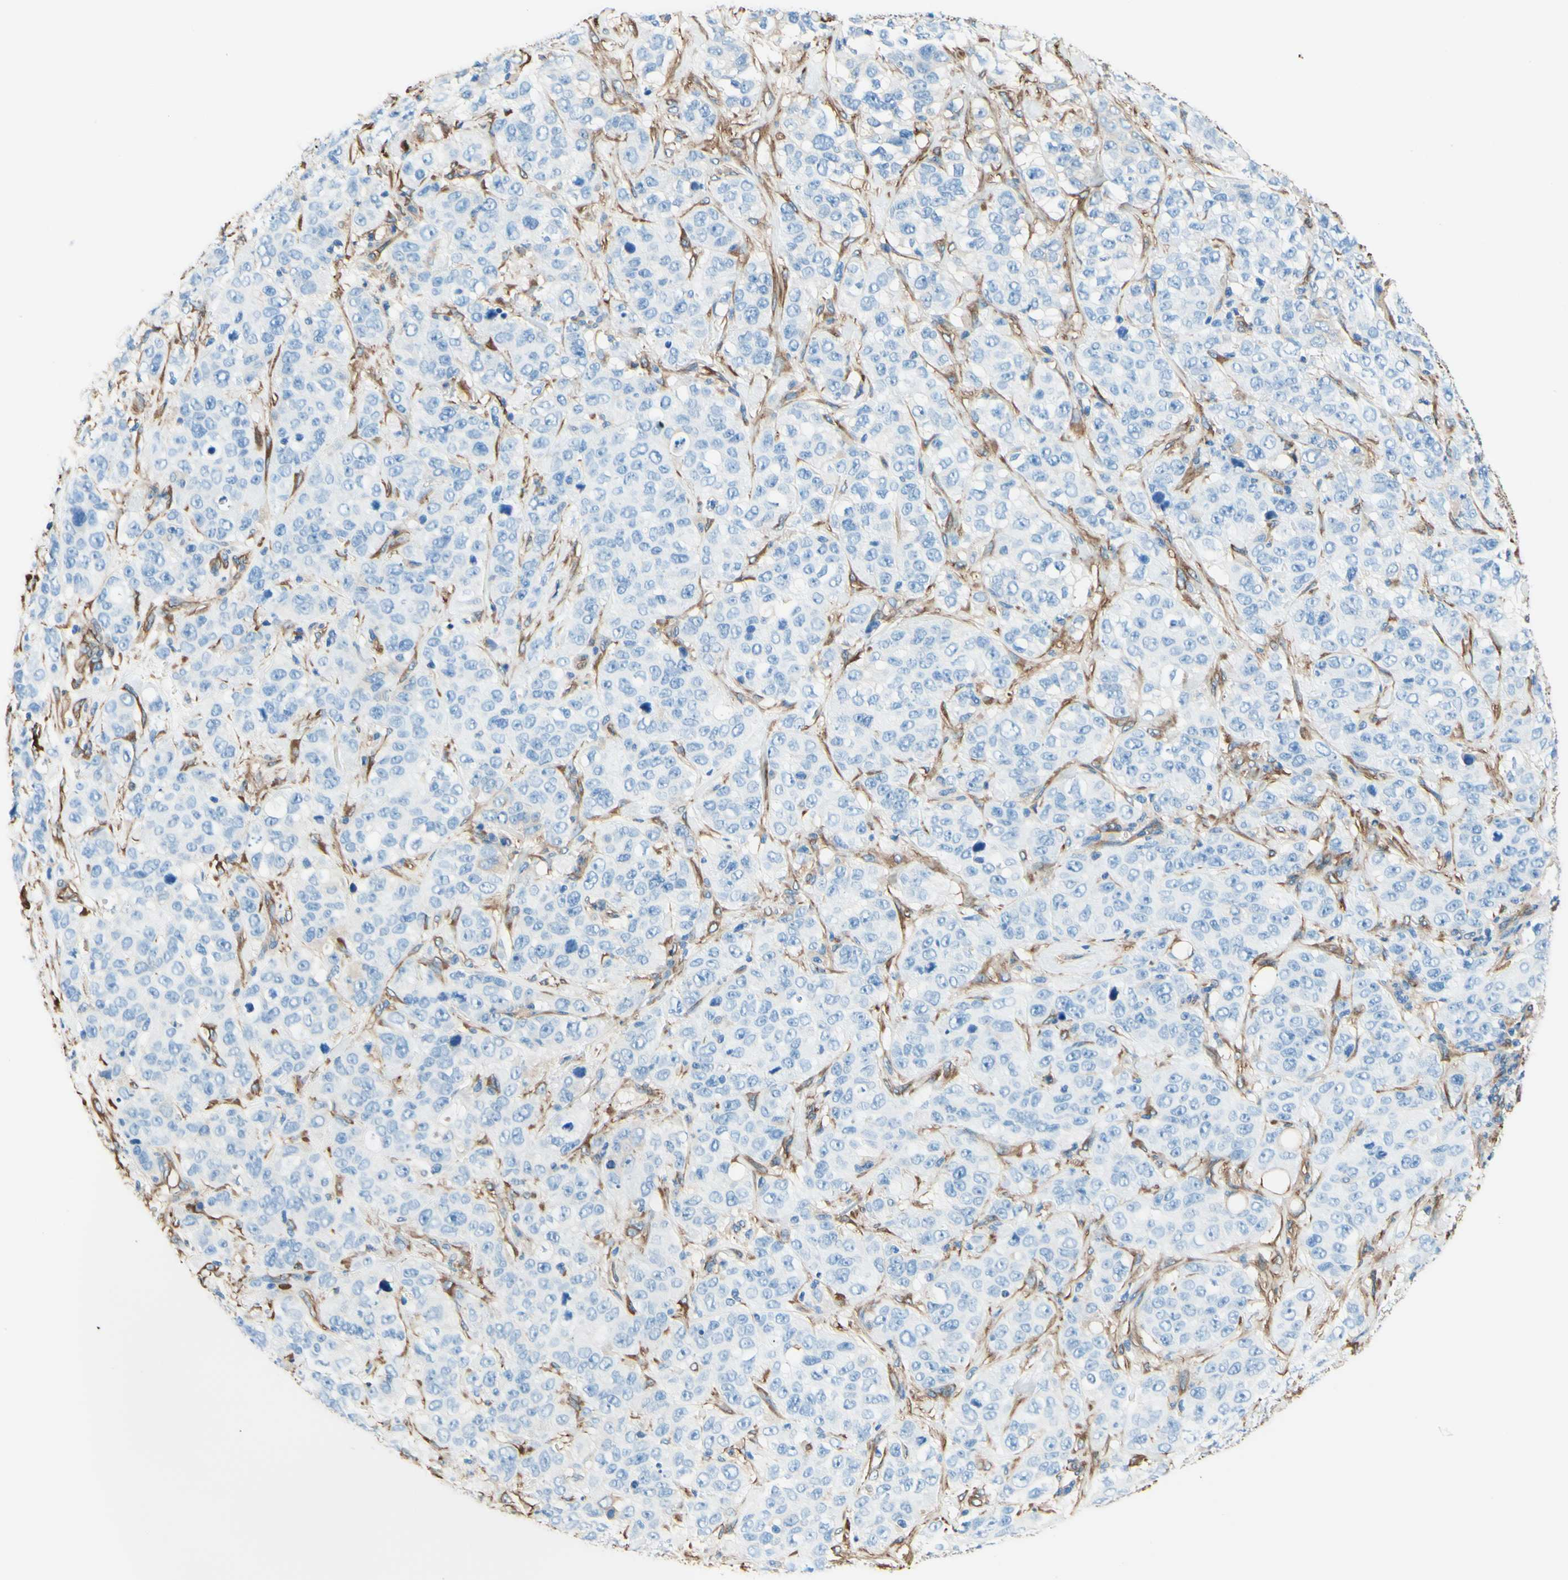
{"staining": {"intensity": "negative", "quantity": "none", "location": "none"}, "tissue": "stomach cancer", "cell_type": "Tumor cells", "image_type": "cancer", "snomed": [{"axis": "morphology", "description": "Adenocarcinoma, NOS"}, {"axis": "topography", "description": "Stomach"}], "caption": "This is an immunohistochemistry (IHC) image of stomach adenocarcinoma. There is no staining in tumor cells.", "gene": "DPYSL3", "patient": {"sex": "male", "age": 48}}